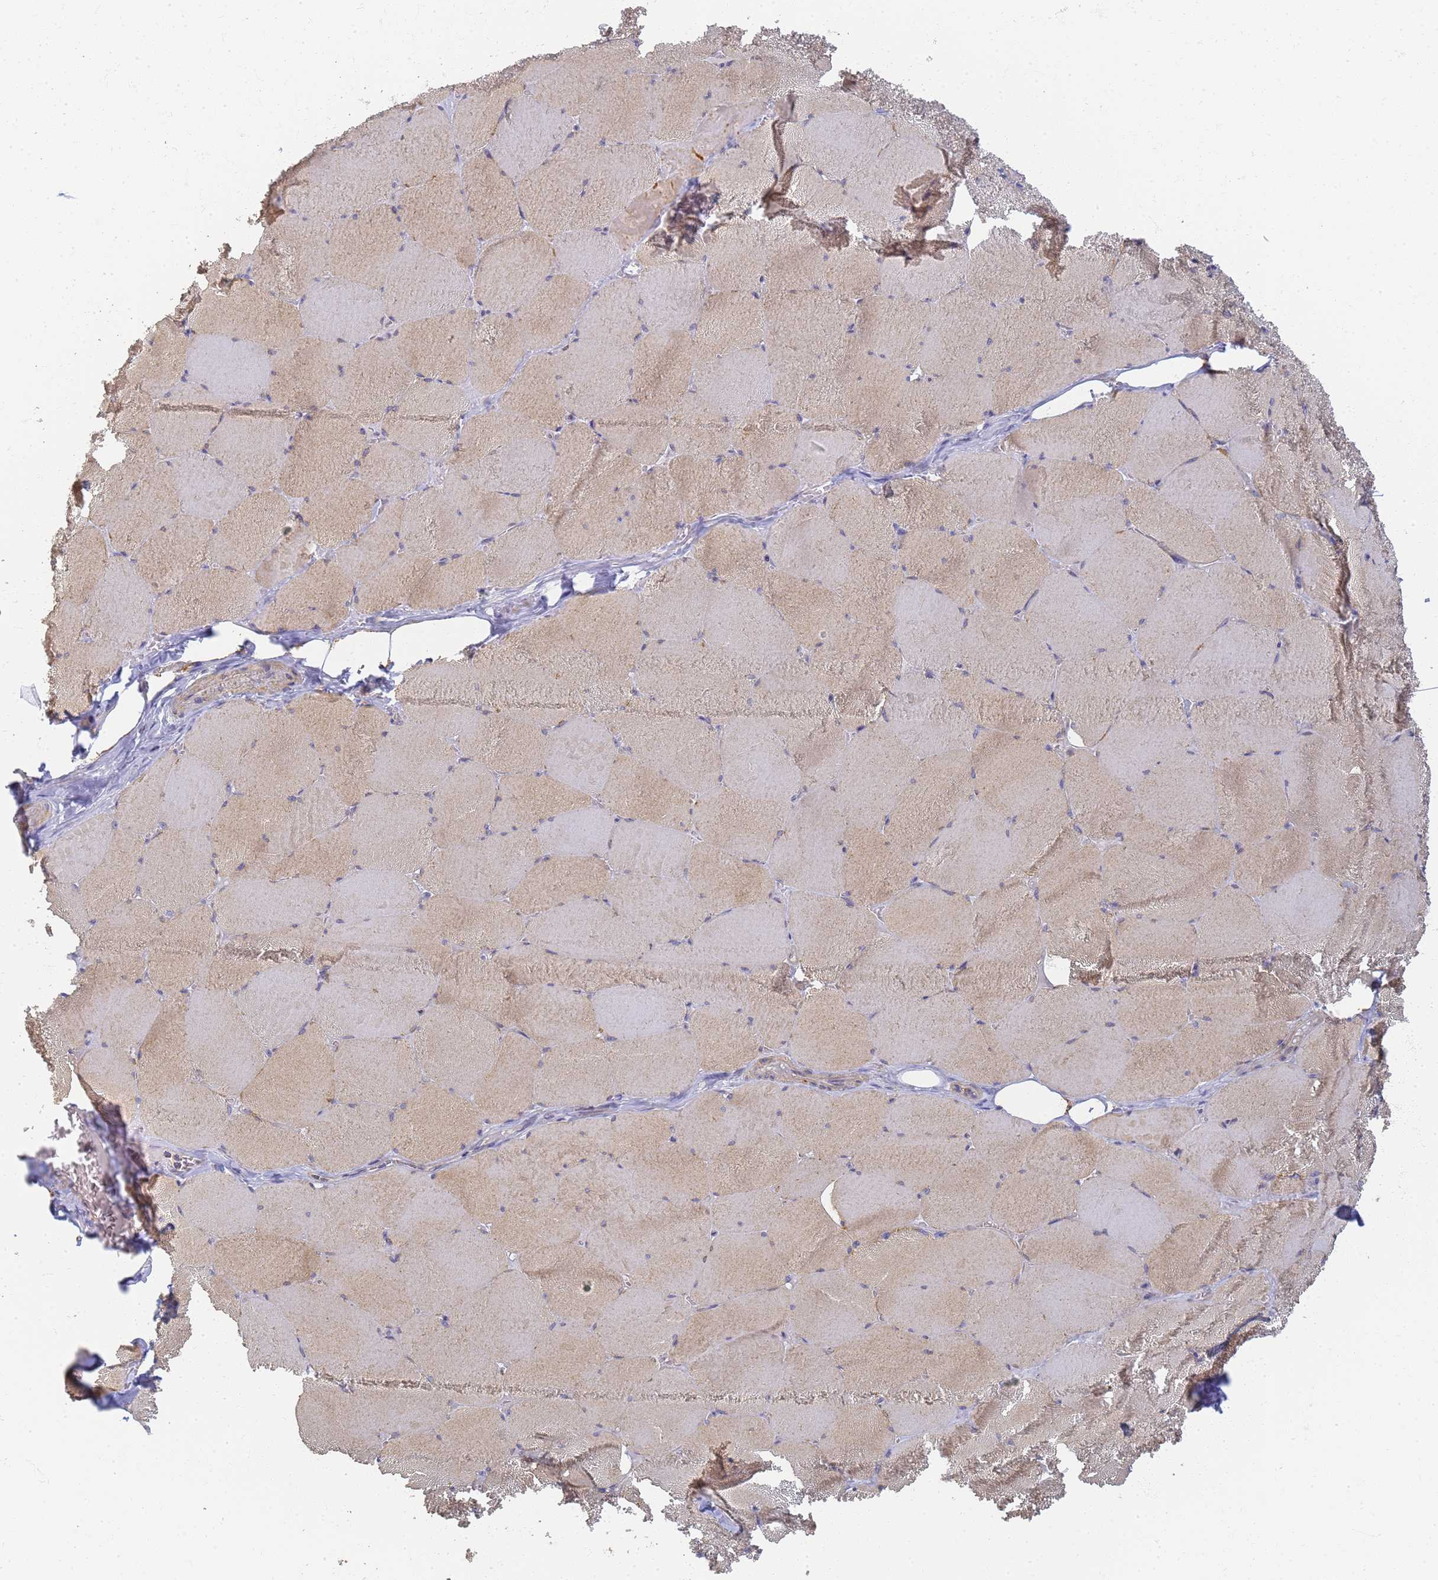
{"staining": {"intensity": "moderate", "quantity": "25%-75%", "location": "cytoplasmic/membranous"}, "tissue": "skeletal muscle", "cell_type": "Myocytes", "image_type": "normal", "snomed": [{"axis": "morphology", "description": "Normal tissue, NOS"}, {"axis": "topography", "description": "Skeletal muscle"}, {"axis": "topography", "description": "Head-Neck"}], "caption": "Human skeletal muscle stained with a brown dye reveals moderate cytoplasmic/membranous positive staining in approximately 25%-75% of myocytes.", "gene": "UTP23", "patient": {"sex": "male", "age": 66}}